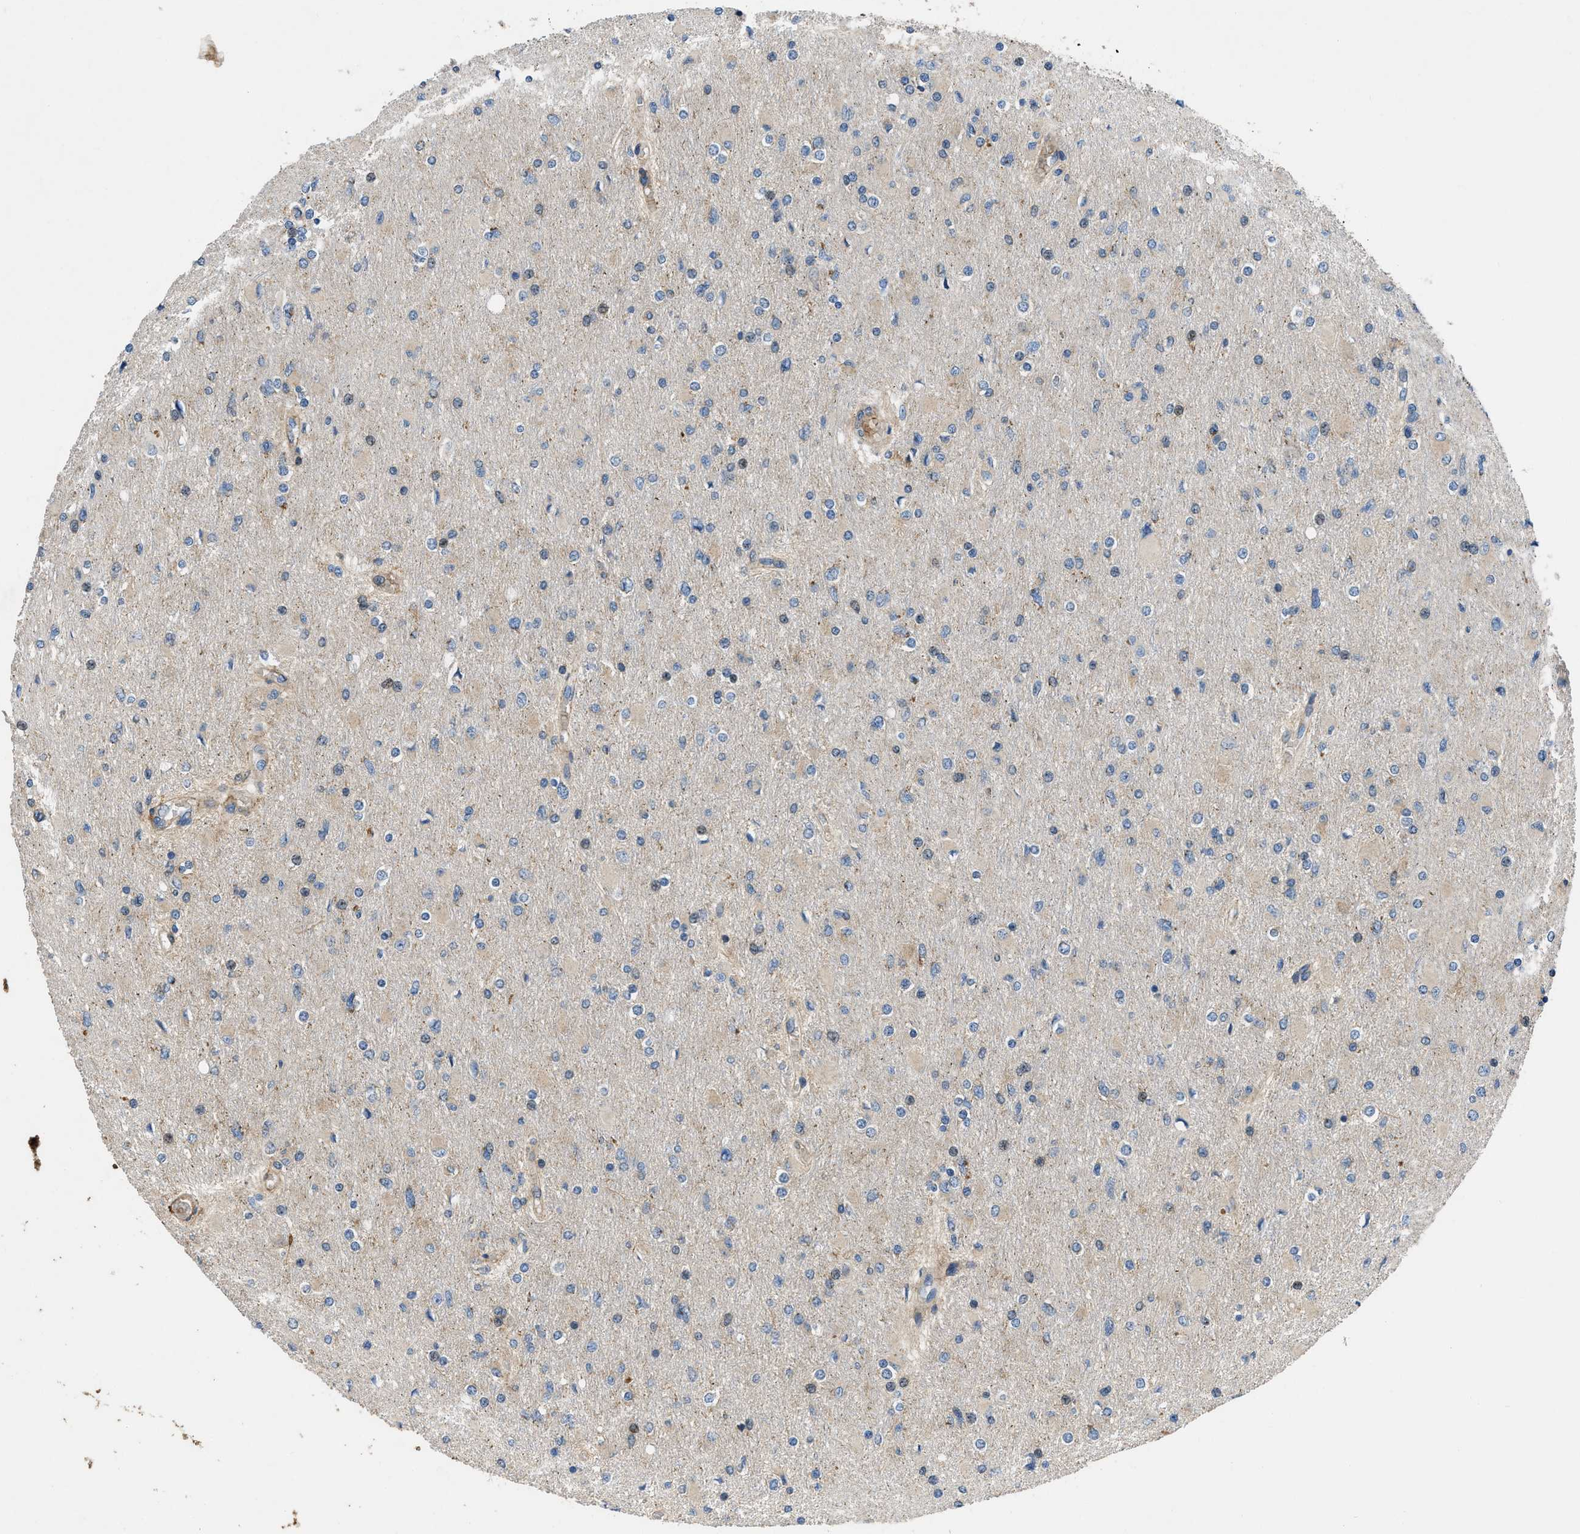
{"staining": {"intensity": "negative", "quantity": "none", "location": "none"}, "tissue": "glioma", "cell_type": "Tumor cells", "image_type": "cancer", "snomed": [{"axis": "morphology", "description": "Glioma, malignant, High grade"}, {"axis": "topography", "description": "Cerebral cortex"}], "caption": "High power microscopy photomicrograph of an immunohistochemistry image of high-grade glioma (malignant), revealing no significant staining in tumor cells.", "gene": "DHODH", "patient": {"sex": "female", "age": 36}}